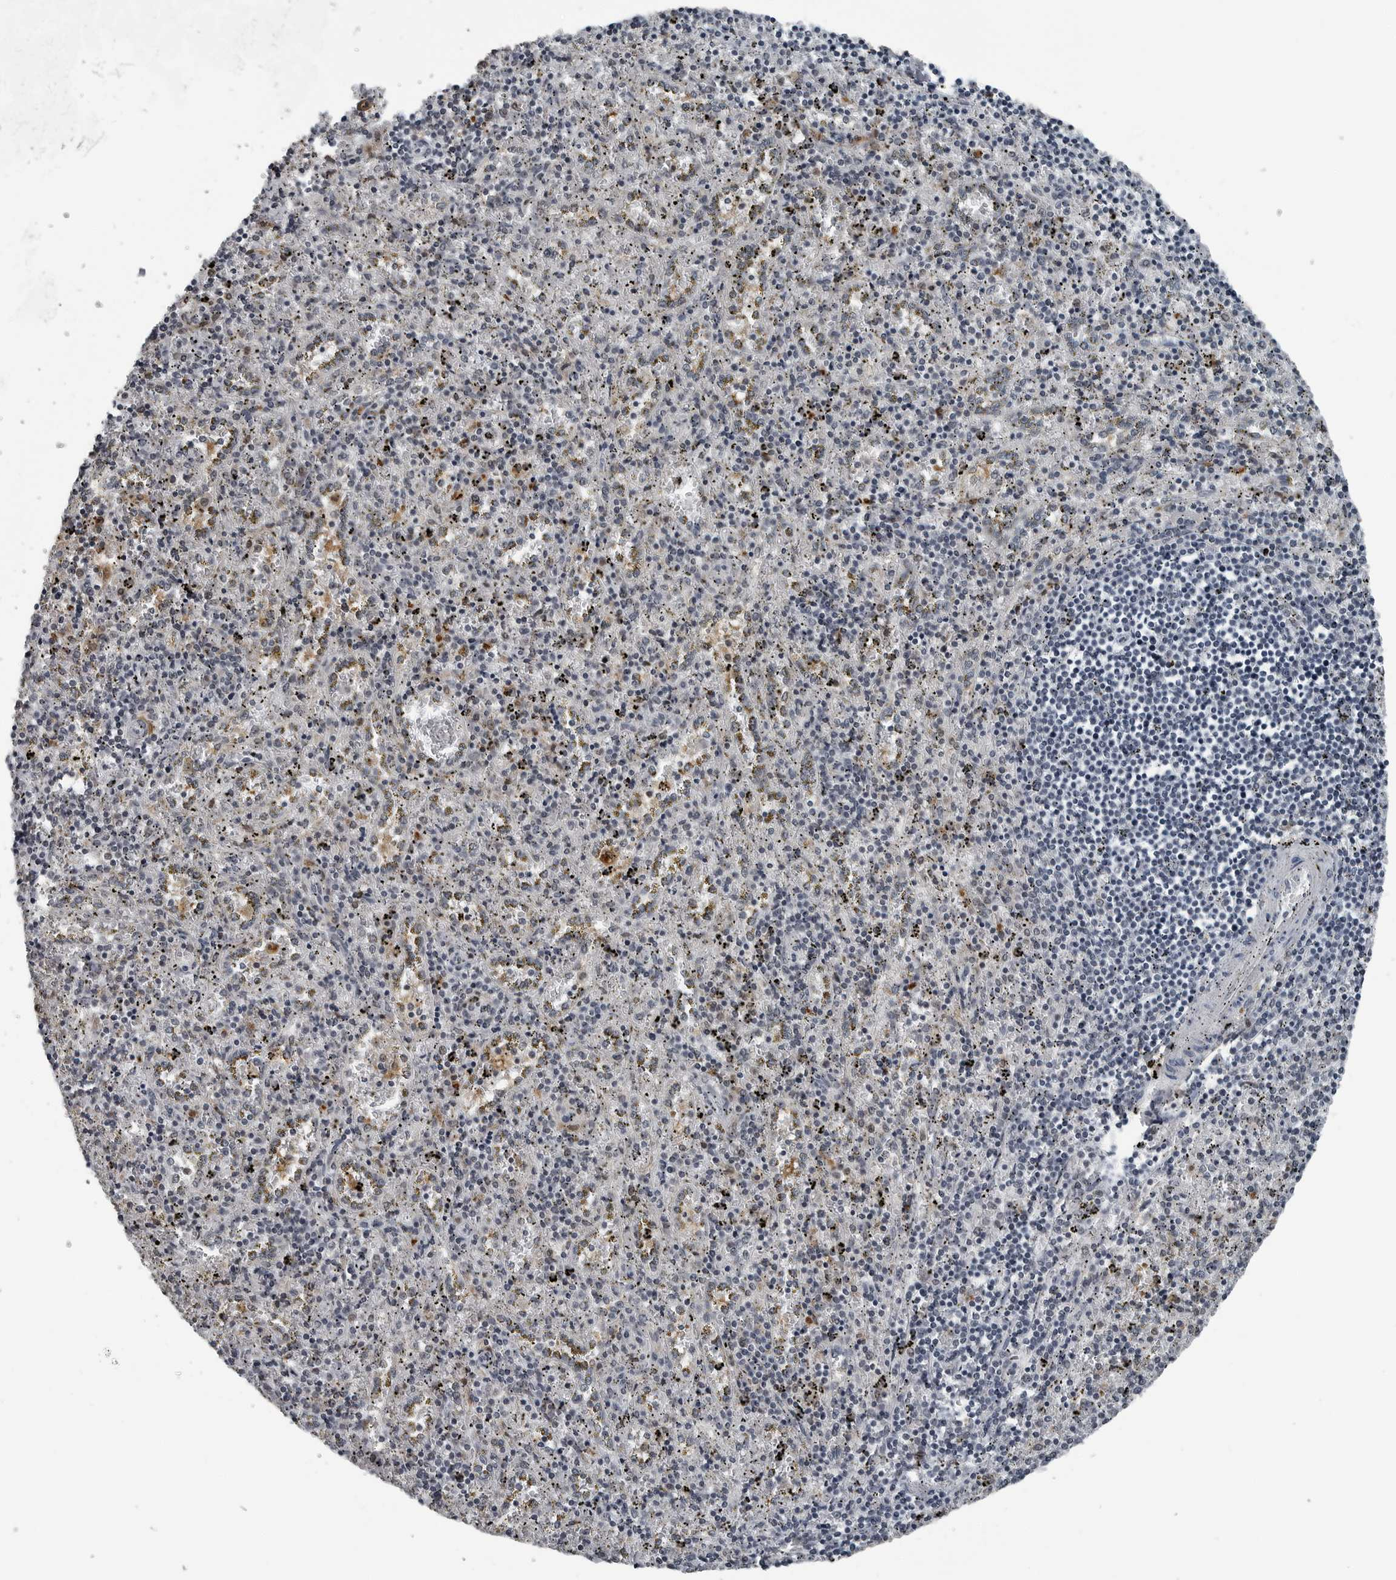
{"staining": {"intensity": "moderate", "quantity": "<25%", "location": "nuclear"}, "tissue": "spleen", "cell_type": "Cells in red pulp", "image_type": "normal", "snomed": [{"axis": "morphology", "description": "Normal tissue, NOS"}, {"axis": "topography", "description": "Spleen"}], "caption": "High-power microscopy captured an IHC histopathology image of normal spleen, revealing moderate nuclear expression in approximately <25% of cells in red pulp.", "gene": "AKR1A1", "patient": {"sex": "male", "age": 11}}